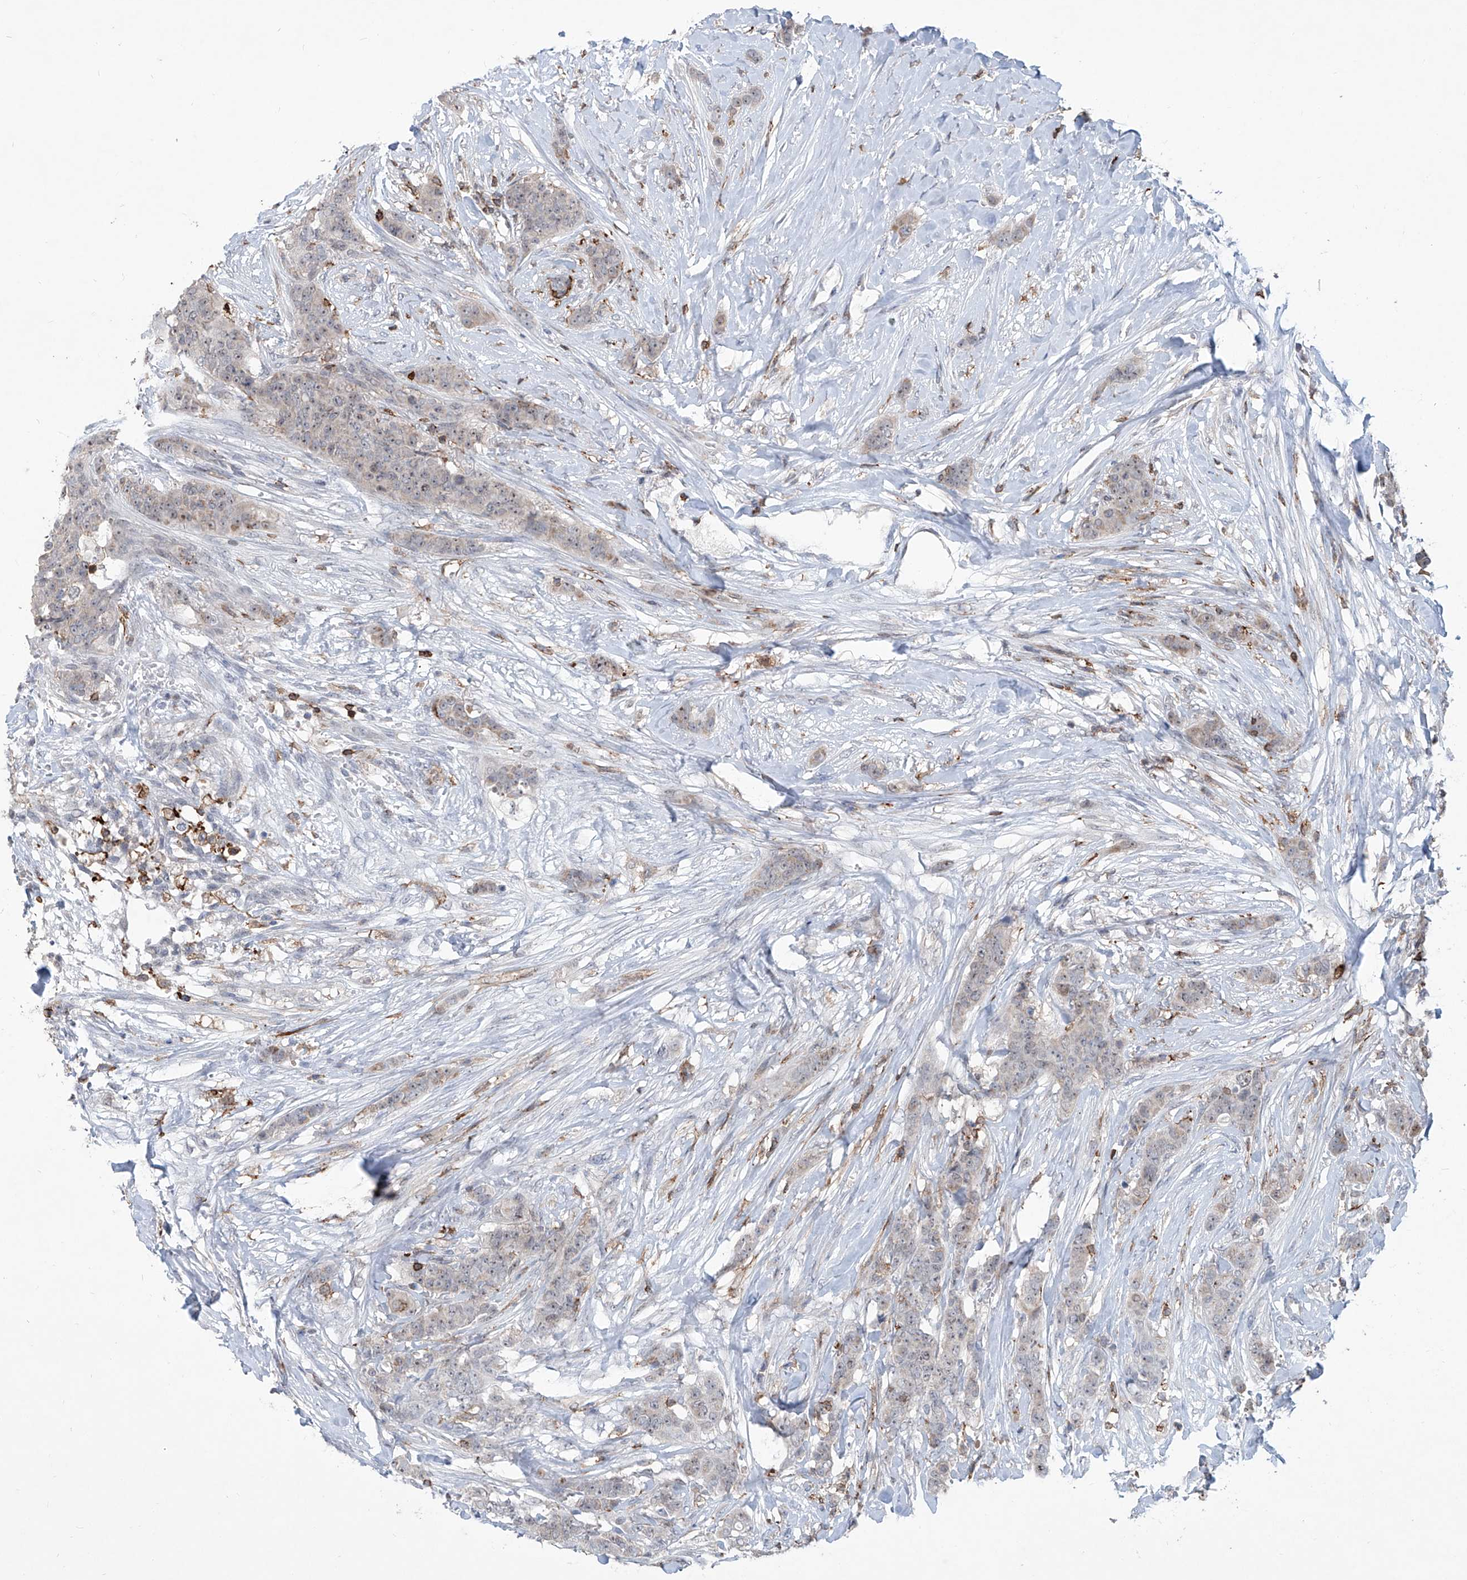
{"staining": {"intensity": "negative", "quantity": "none", "location": "none"}, "tissue": "breast cancer", "cell_type": "Tumor cells", "image_type": "cancer", "snomed": [{"axis": "morphology", "description": "Duct carcinoma"}, {"axis": "topography", "description": "Breast"}], "caption": "Immunohistochemical staining of breast cancer exhibits no significant staining in tumor cells.", "gene": "ZBTB48", "patient": {"sex": "female", "age": 40}}